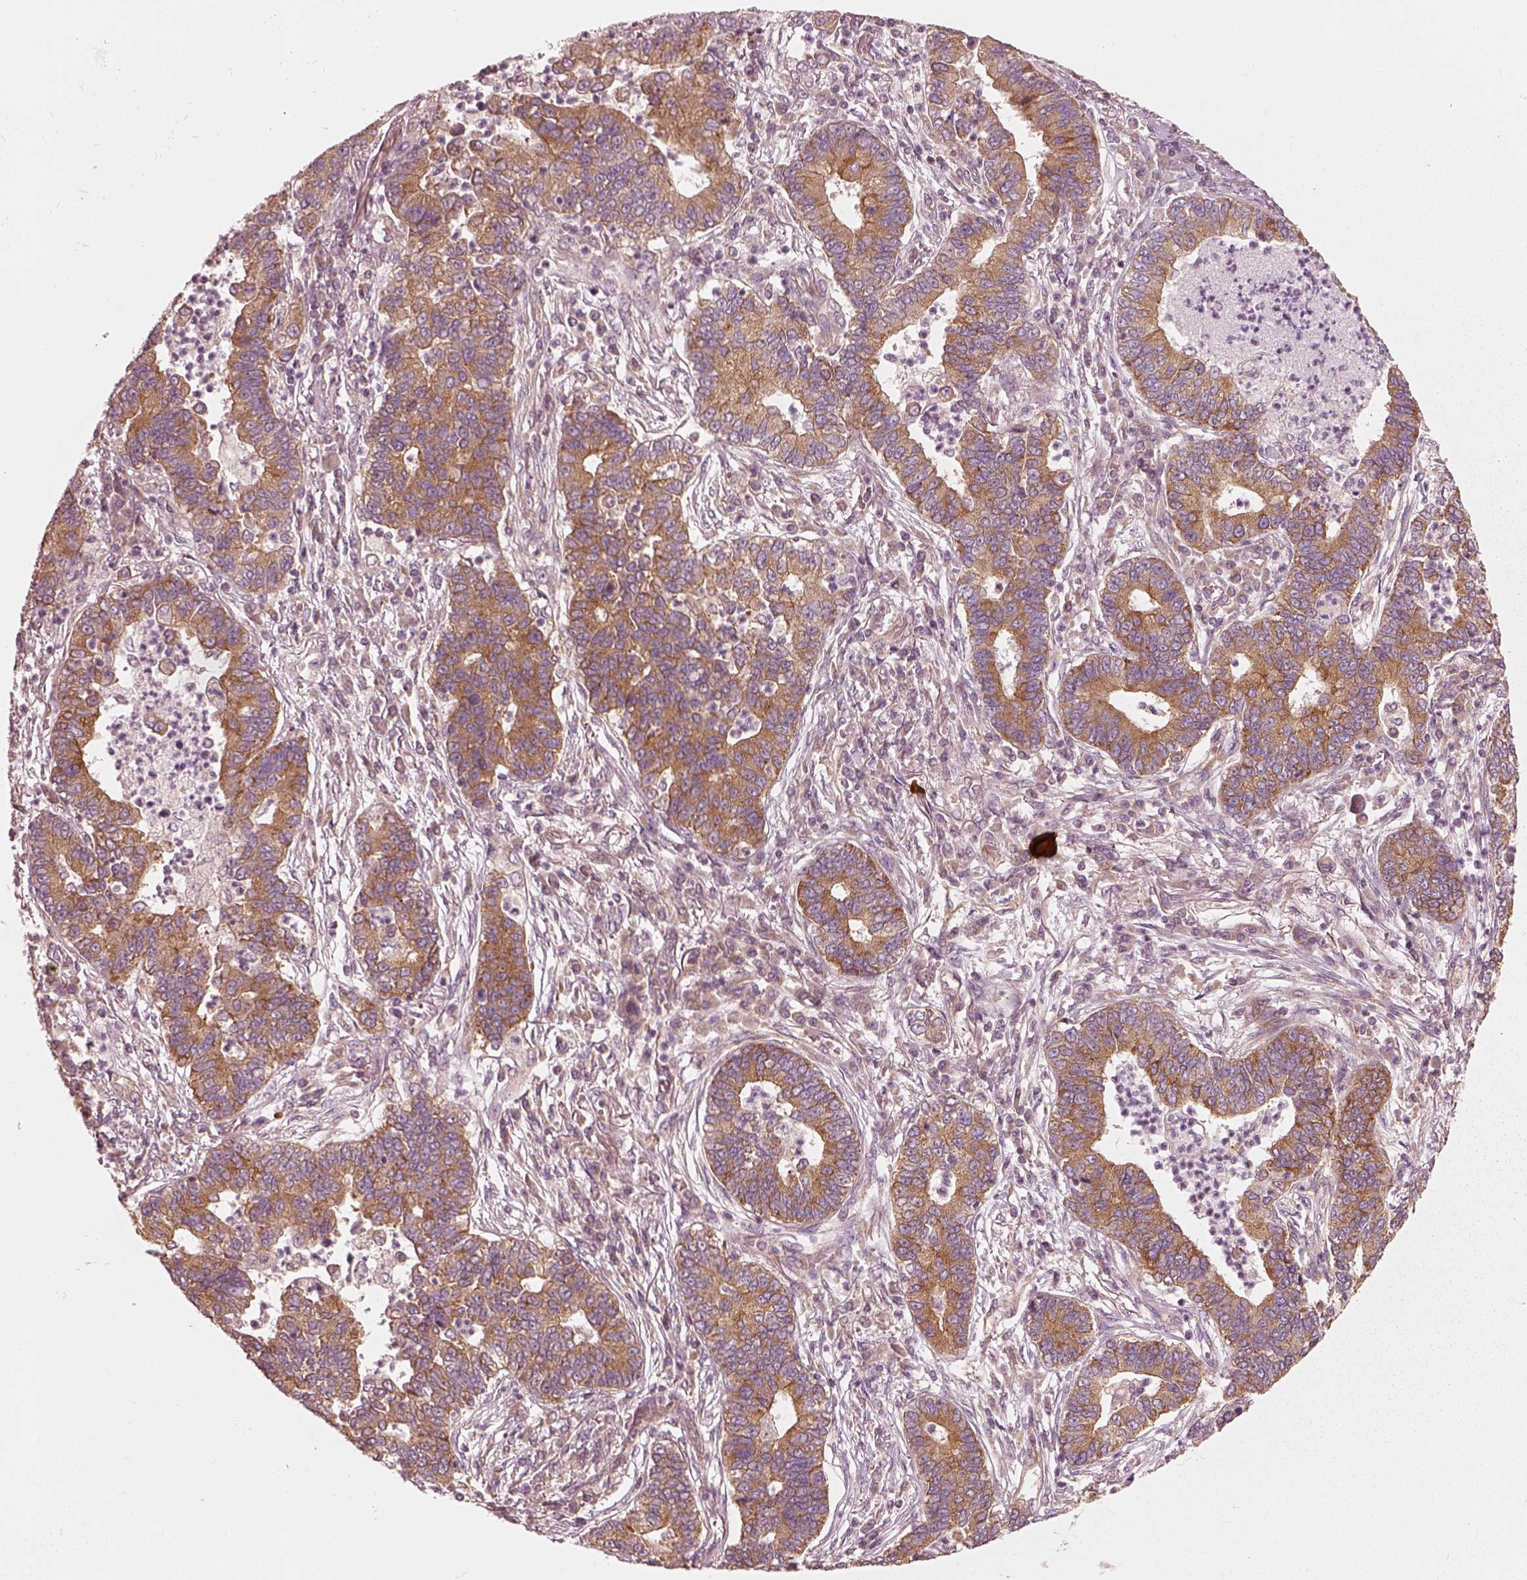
{"staining": {"intensity": "moderate", "quantity": ">75%", "location": "cytoplasmic/membranous"}, "tissue": "lung cancer", "cell_type": "Tumor cells", "image_type": "cancer", "snomed": [{"axis": "morphology", "description": "Adenocarcinoma, NOS"}, {"axis": "topography", "description": "Lung"}], "caption": "A high-resolution histopathology image shows IHC staining of adenocarcinoma (lung), which displays moderate cytoplasmic/membranous staining in about >75% of tumor cells.", "gene": "CNOT2", "patient": {"sex": "female", "age": 57}}